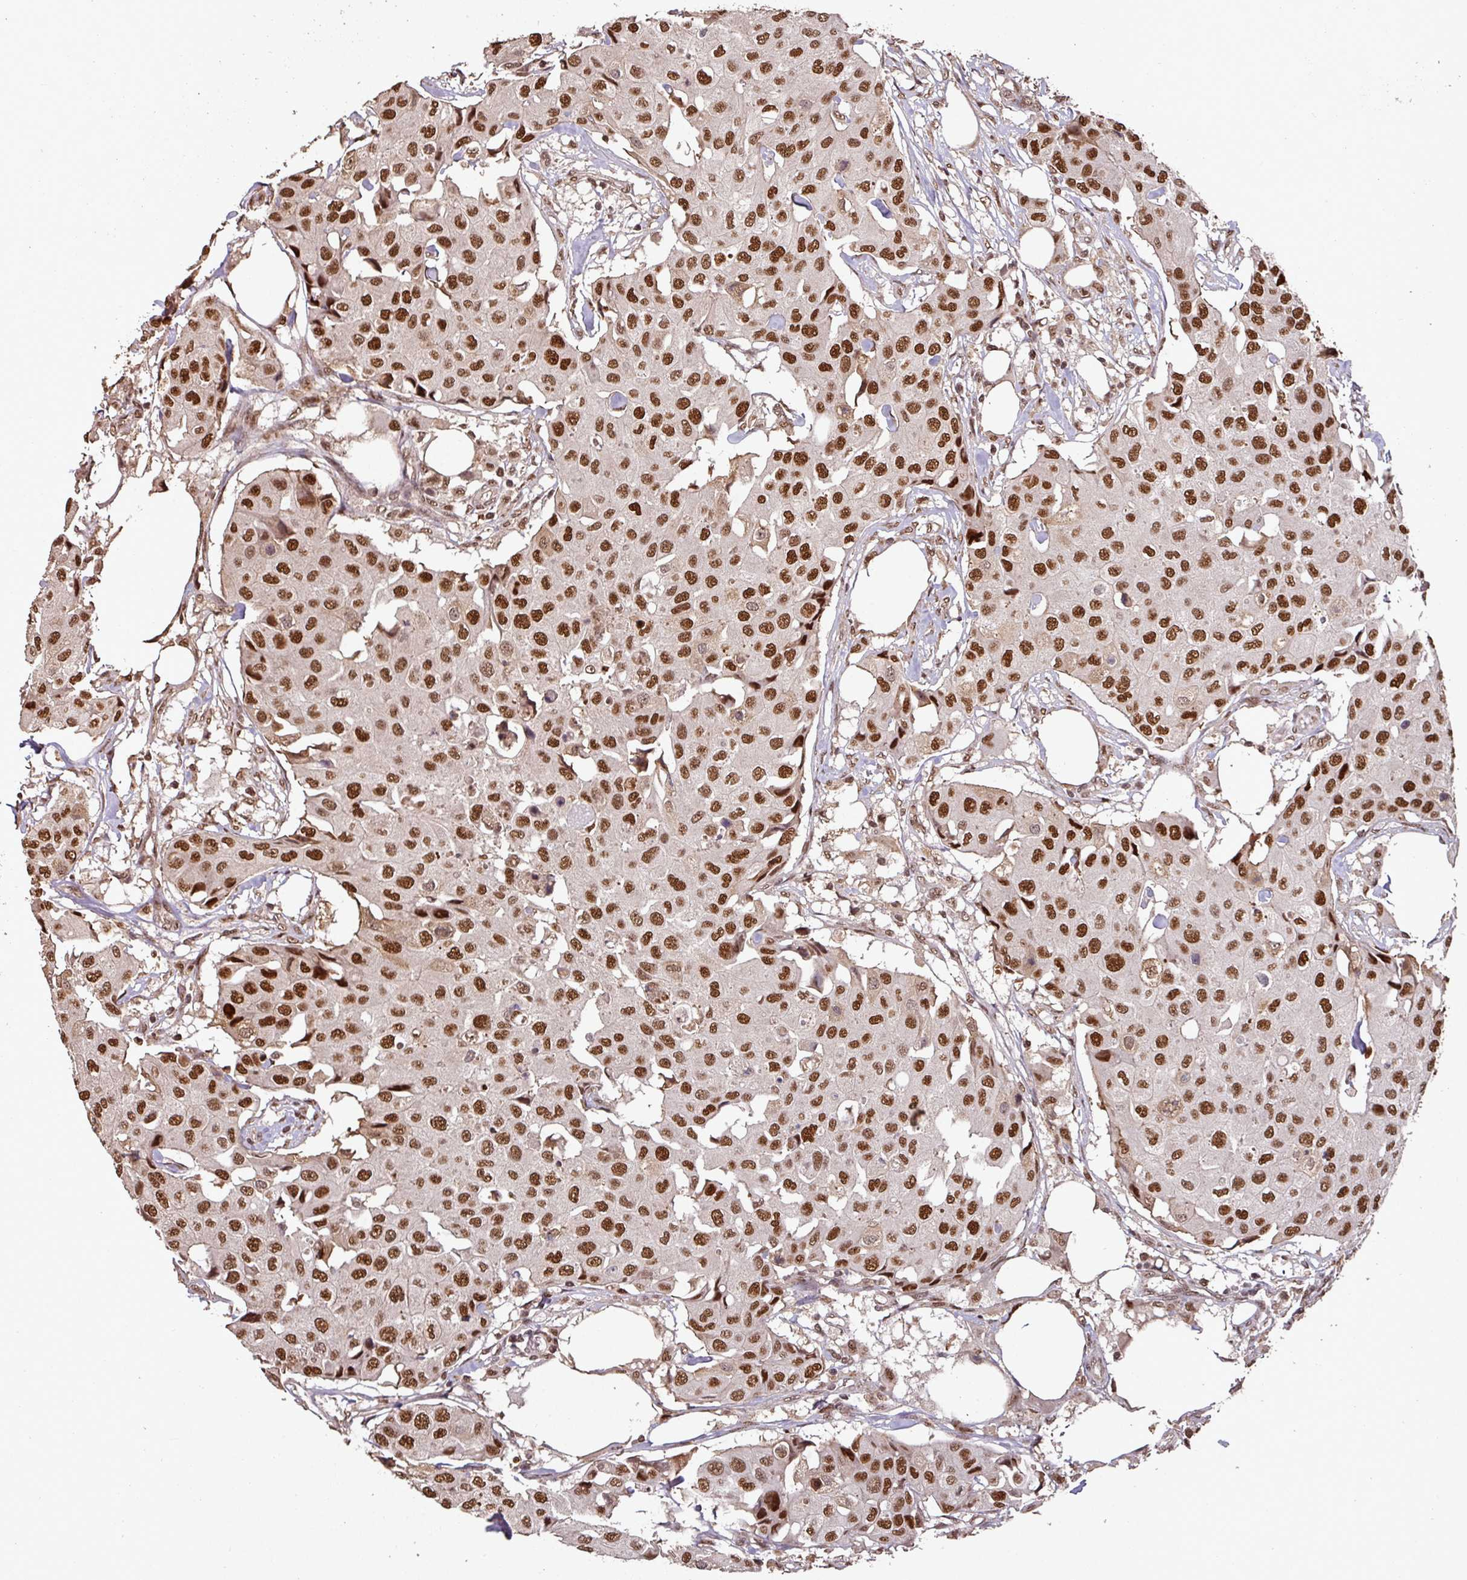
{"staining": {"intensity": "strong", "quantity": ">75%", "location": "nuclear"}, "tissue": "breast cancer", "cell_type": "Tumor cells", "image_type": "cancer", "snomed": [{"axis": "morphology", "description": "Duct carcinoma"}, {"axis": "topography", "description": "Breast"}], "caption": "Tumor cells exhibit high levels of strong nuclear positivity in about >75% of cells in human infiltrating ductal carcinoma (breast).", "gene": "POLD1", "patient": {"sex": "female", "age": 80}}